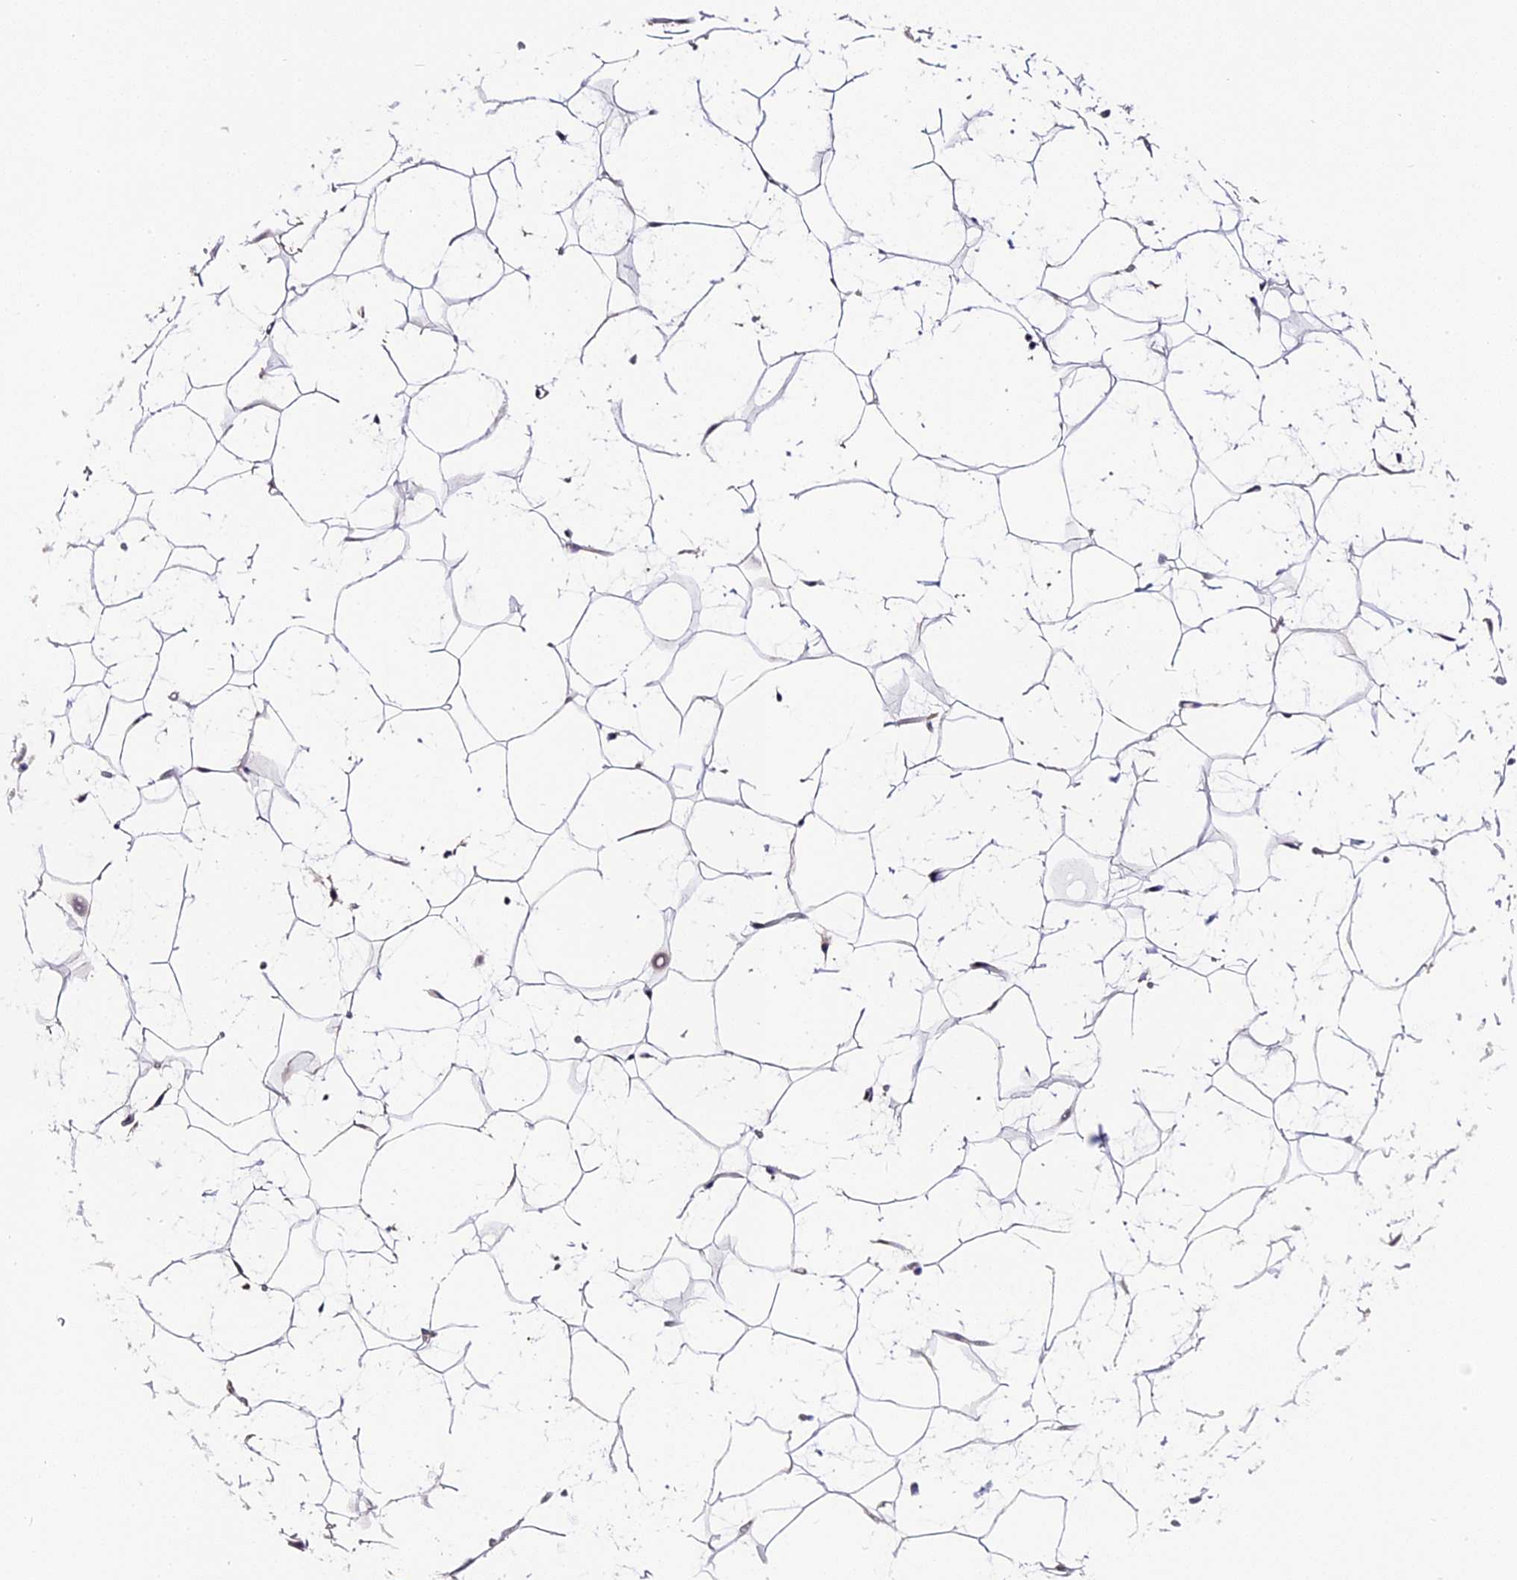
{"staining": {"intensity": "negative", "quantity": "none", "location": "none"}, "tissue": "adipose tissue", "cell_type": "Adipocytes", "image_type": "normal", "snomed": [{"axis": "morphology", "description": "Normal tissue, NOS"}, {"axis": "topography", "description": "Breast"}], "caption": "Human adipose tissue stained for a protein using immunohistochemistry (IHC) exhibits no staining in adipocytes.", "gene": "BSCL2", "patient": {"sex": "female", "age": 26}}